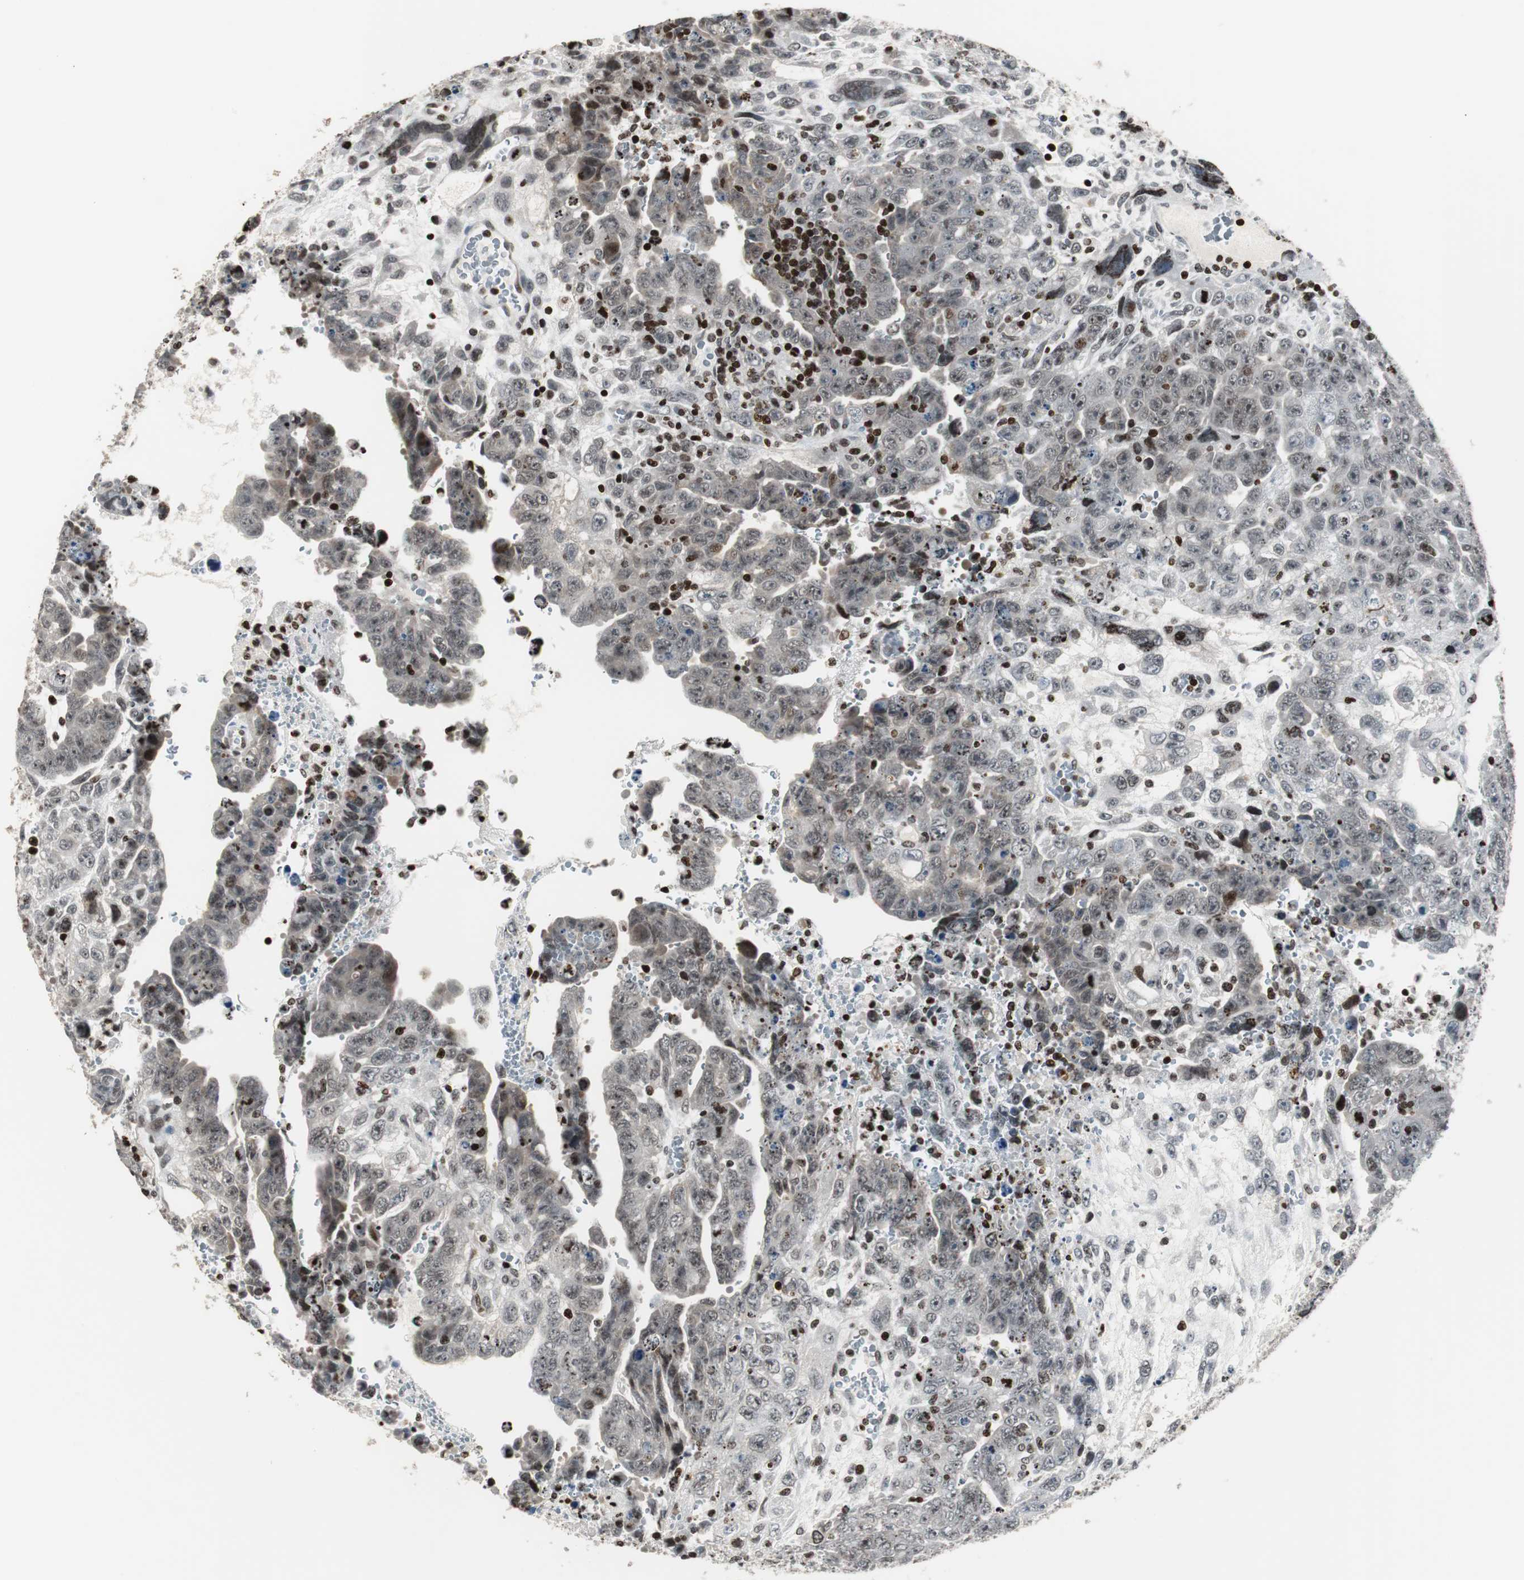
{"staining": {"intensity": "weak", "quantity": ">75%", "location": "cytoplasmic/membranous,nuclear"}, "tissue": "testis cancer", "cell_type": "Tumor cells", "image_type": "cancer", "snomed": [{"axis": "morphology", "description": "Carcinoma, Embryonal, NOS"}, {"axis": "topography", "description": "Testis"}], "caption": "Human embryonal carcinoma (testis) stained with a brown dye displays weak cytoplasmic/membranous and nuclear positive expression in approximately >75% of tumor cells.", "gene": "PAXIP1", "patient": {"sex": "male", "age": 28}}